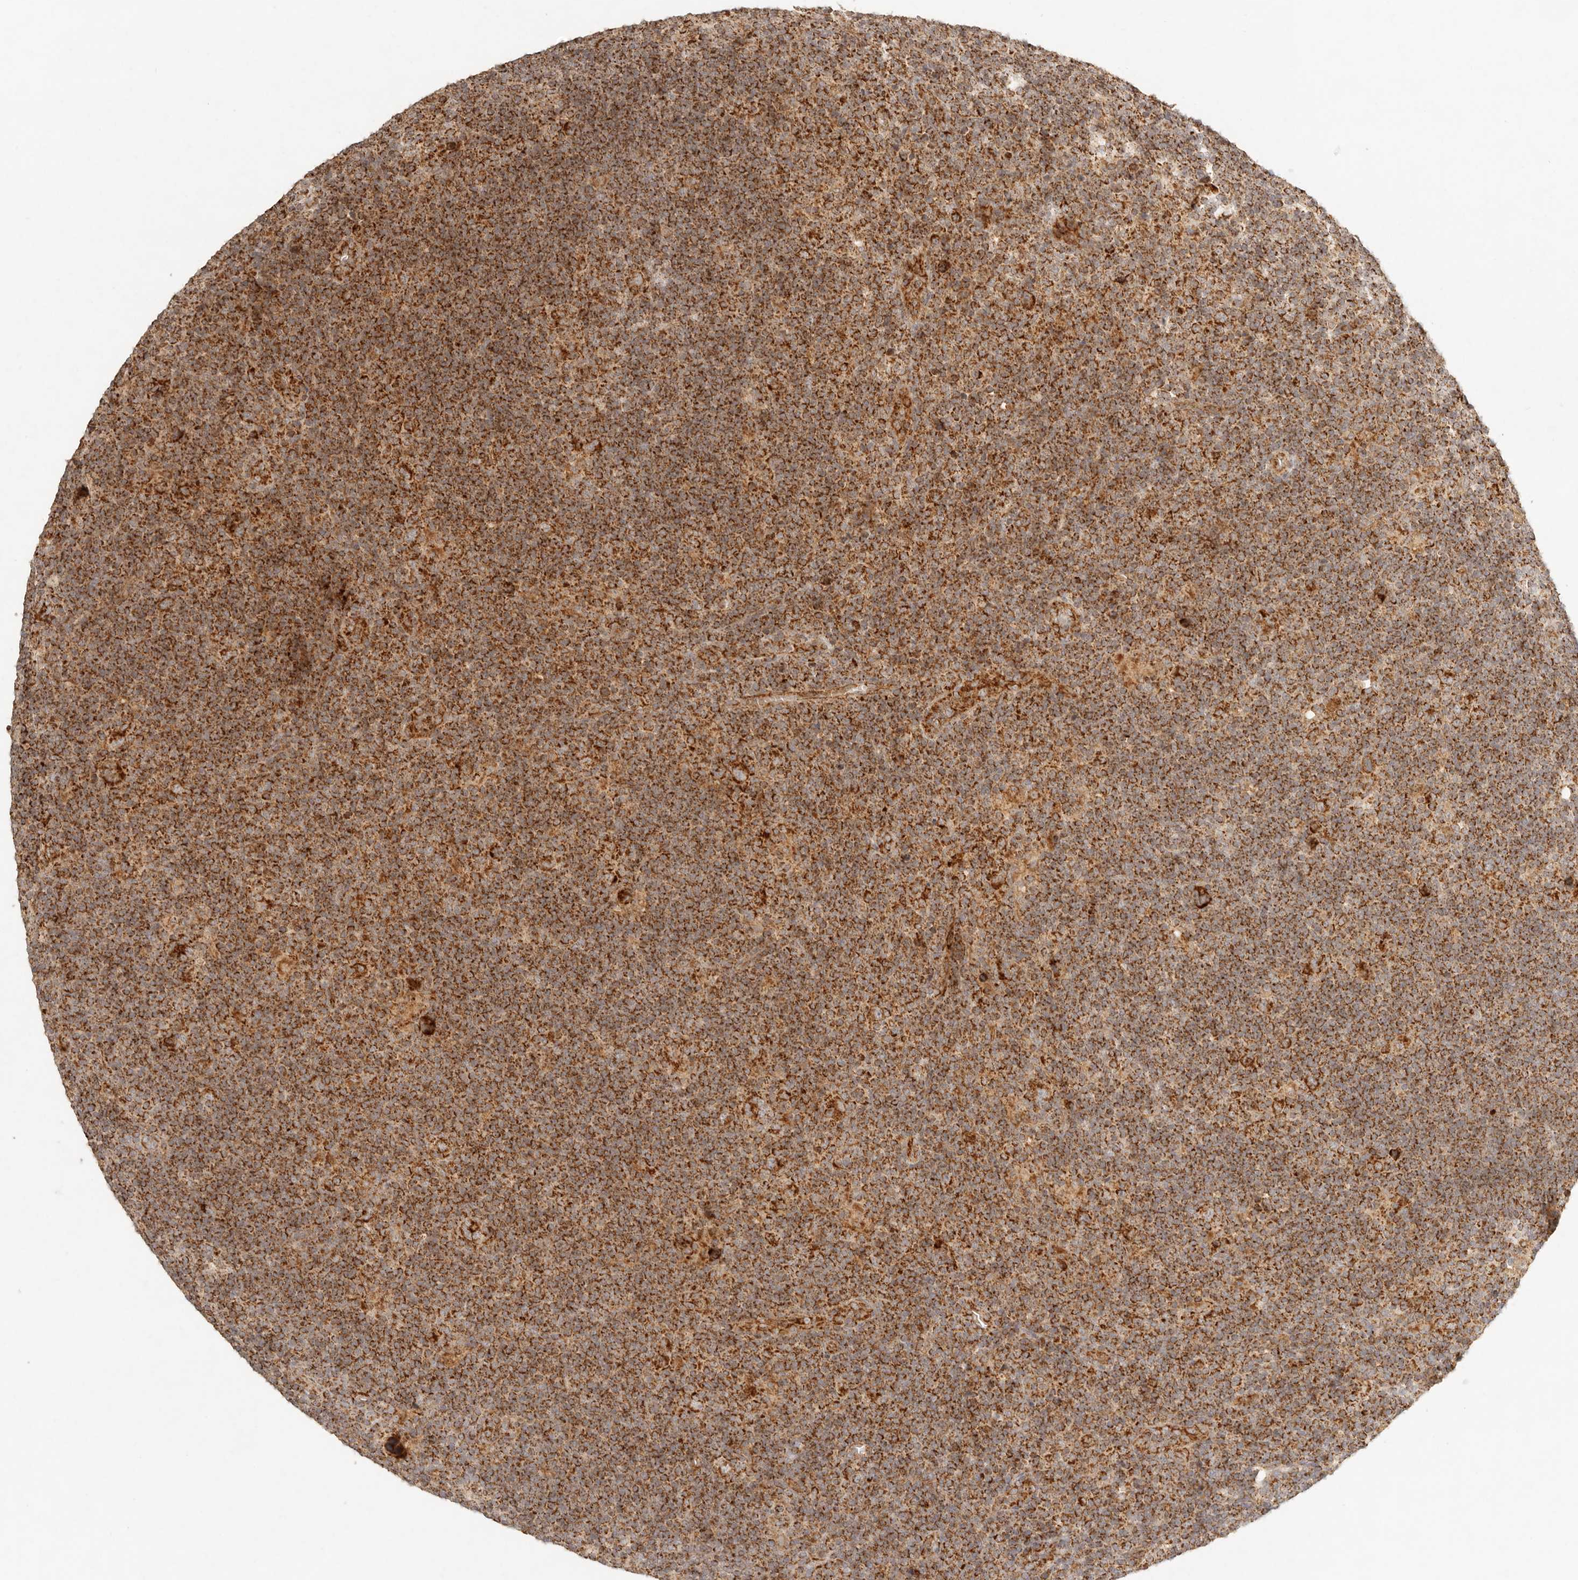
{"staining": {"intensity": "strong", "quantity": ">75%", "location": "cytoplasmic/membranous"}, "tissue": "lymphoma", "cell_type": "Tumor cells", "image_type": "cancer", "snomed": [{"axis": "morphology", "description": "Hodgkin's disease, NOS"}, {"axis": "topography", "description": "Lymph node"}], "caption": "Immunohistochemical staining of human Hodgkin's disease displays strong cytoplasmic/membranous protein staining in approximately >75% of tumor cells. The staining was performed using DAB (3,3'-diaminobenzidine) to visualize the protein expression in brown, while the nuclei were stained in blue with hematoxylin (Magnification: 20x).", "gene": "MRPL55", "patient": {"sex": "female", "age": 57}}